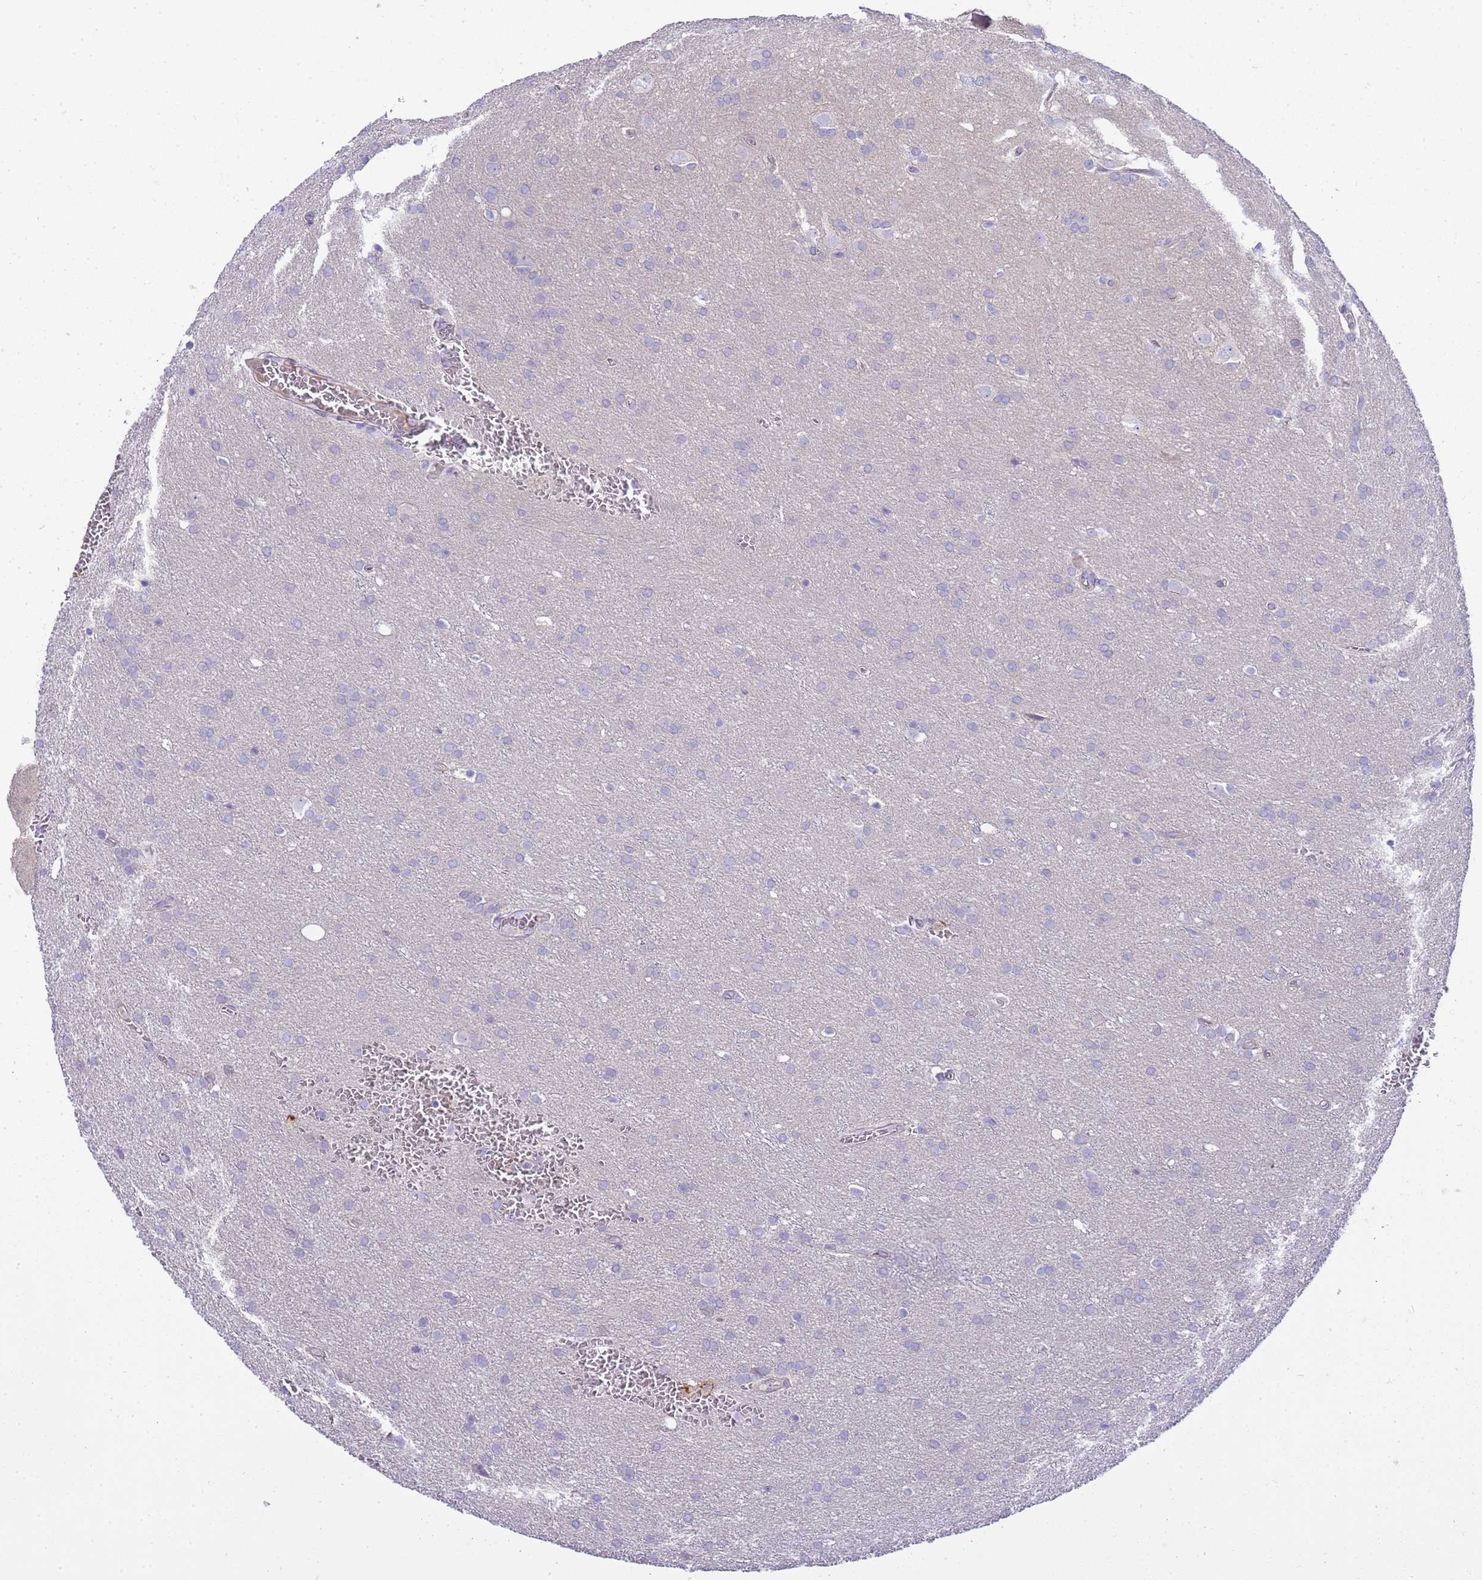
{"staining": {"intensity": "negative", "quantity": "none", "location": "none"}, "tissue": "glioma", "cell_type": "Tumor cells", "image_type": "cancer", "snomed": [{"axis": "morphology", "description": "Glioma, malignant, Low grade"}, {"axis": "topography", "description": "Brain"}], "caption": "This is an immunohistochemistry image of malignant glioma (low-grade). There is no positivity in tumor cells.", "gene": "RIPPLY2", "patient": {"sex": "female", "age": 32}}